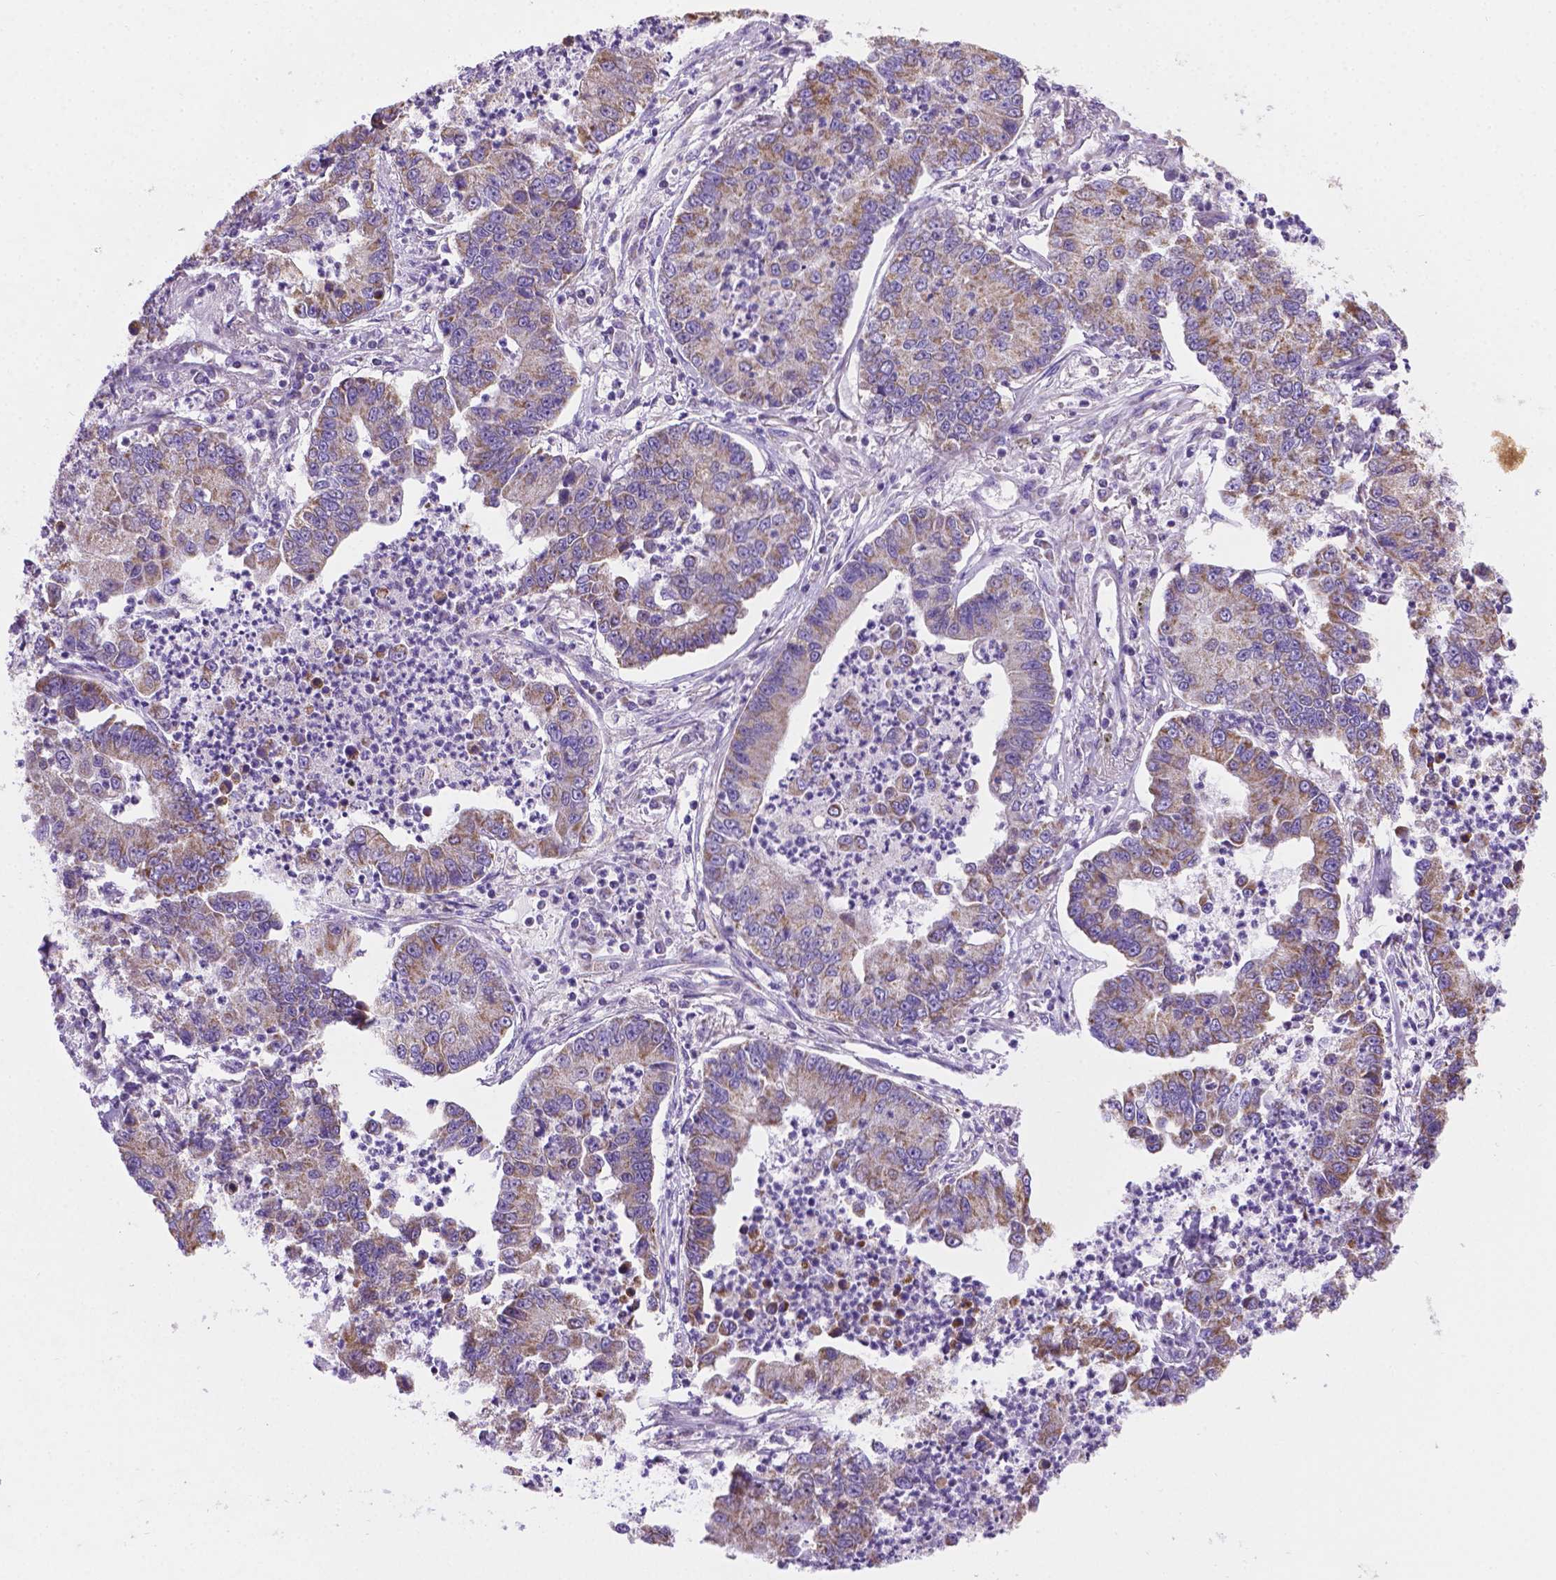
{"staining": {"intensity": "weak", "quantity": "25%-75%", "location": "cytoplasmic/membranous"}, "tissue": "lung cancer", "cell_type": "Tumor cells", "image_type": "cancer", "snomed": [{"axis": "morphology", "description": "Adenocarcinoma, NOS"}, {"axis": "topography", "description": "Lung"}], "caption": "Weak cytoplasmic/membranous staining is identified in approximately 25%-75% of tumor cells in lung cancer (adenocarcinoma). The staining was performed using DAB to visualize the protein expression in brown, while the nuclei were stained in blue with hematoxylin (Magnification: 20x).", "gene": "CSPG5", "patient": {"sex": "female", "age": 57}}